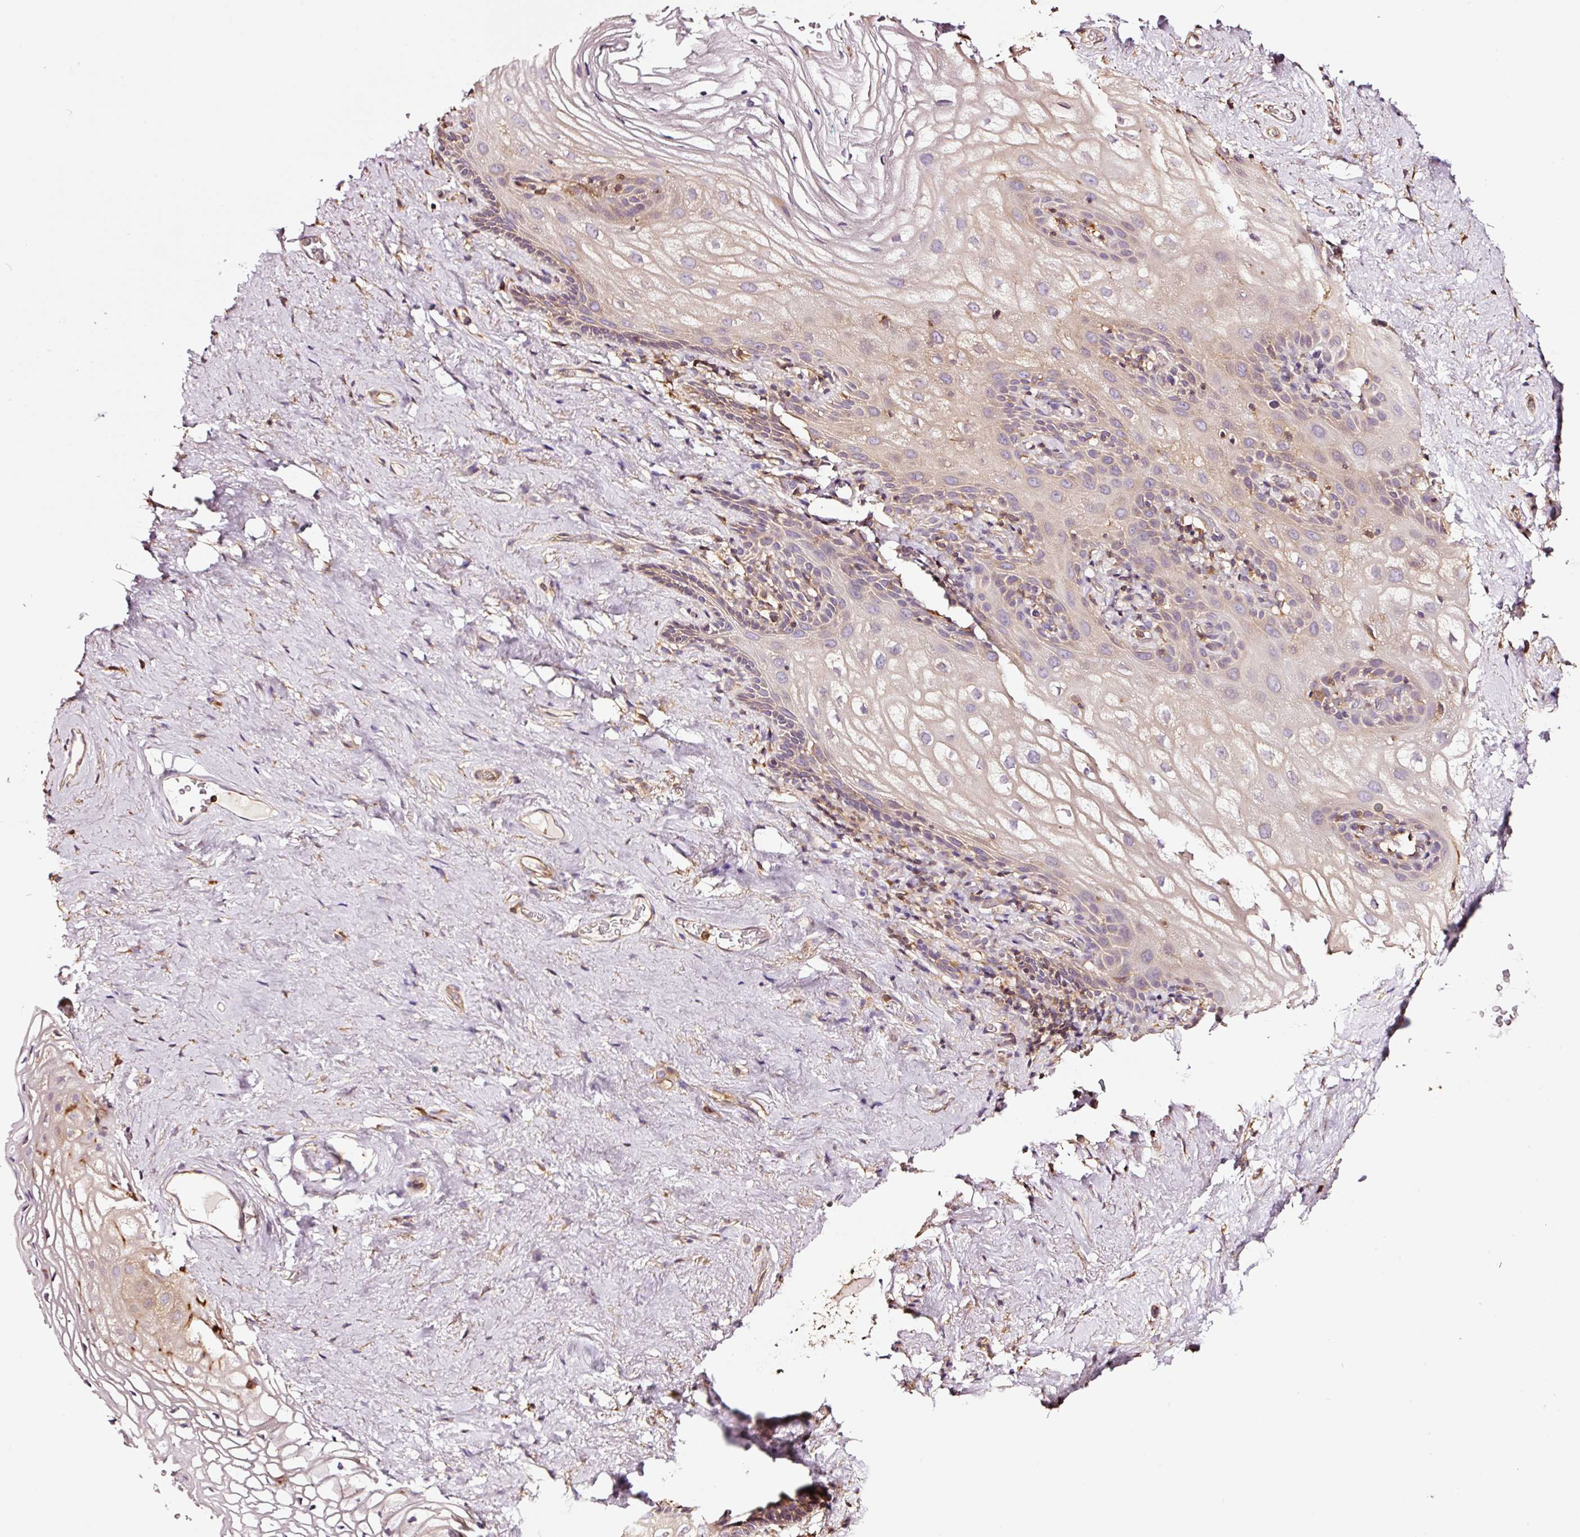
{"staining": {"intensity": "weak", "quantity": "<25%", "location": "cytoplasmic/membranous"}, "tissue": "vagina", "cell_type": "Squamous epithelial cells", "image_type": "normal", "snomed": [{"axis": "morphology", "description": "Normal tissue, NOS"}, {"axis": "topography", "description": "Vagina"}, {"axis": "topography", "description": "Peripheral nerve tissue"}], "caption": "Immunohistochemistry image of benign human vagina stained for a protein (brown), which reveals no staining in squamous epithelial cells. Brightfield microscopy of immunohistochemistry stained with DAB (3,3'-diaminobenzidine) (brown) and hematoxylin (blue), captured at high magnification.", "gene": "METAP1", "patient": {"sex": "female", "age": 71}}